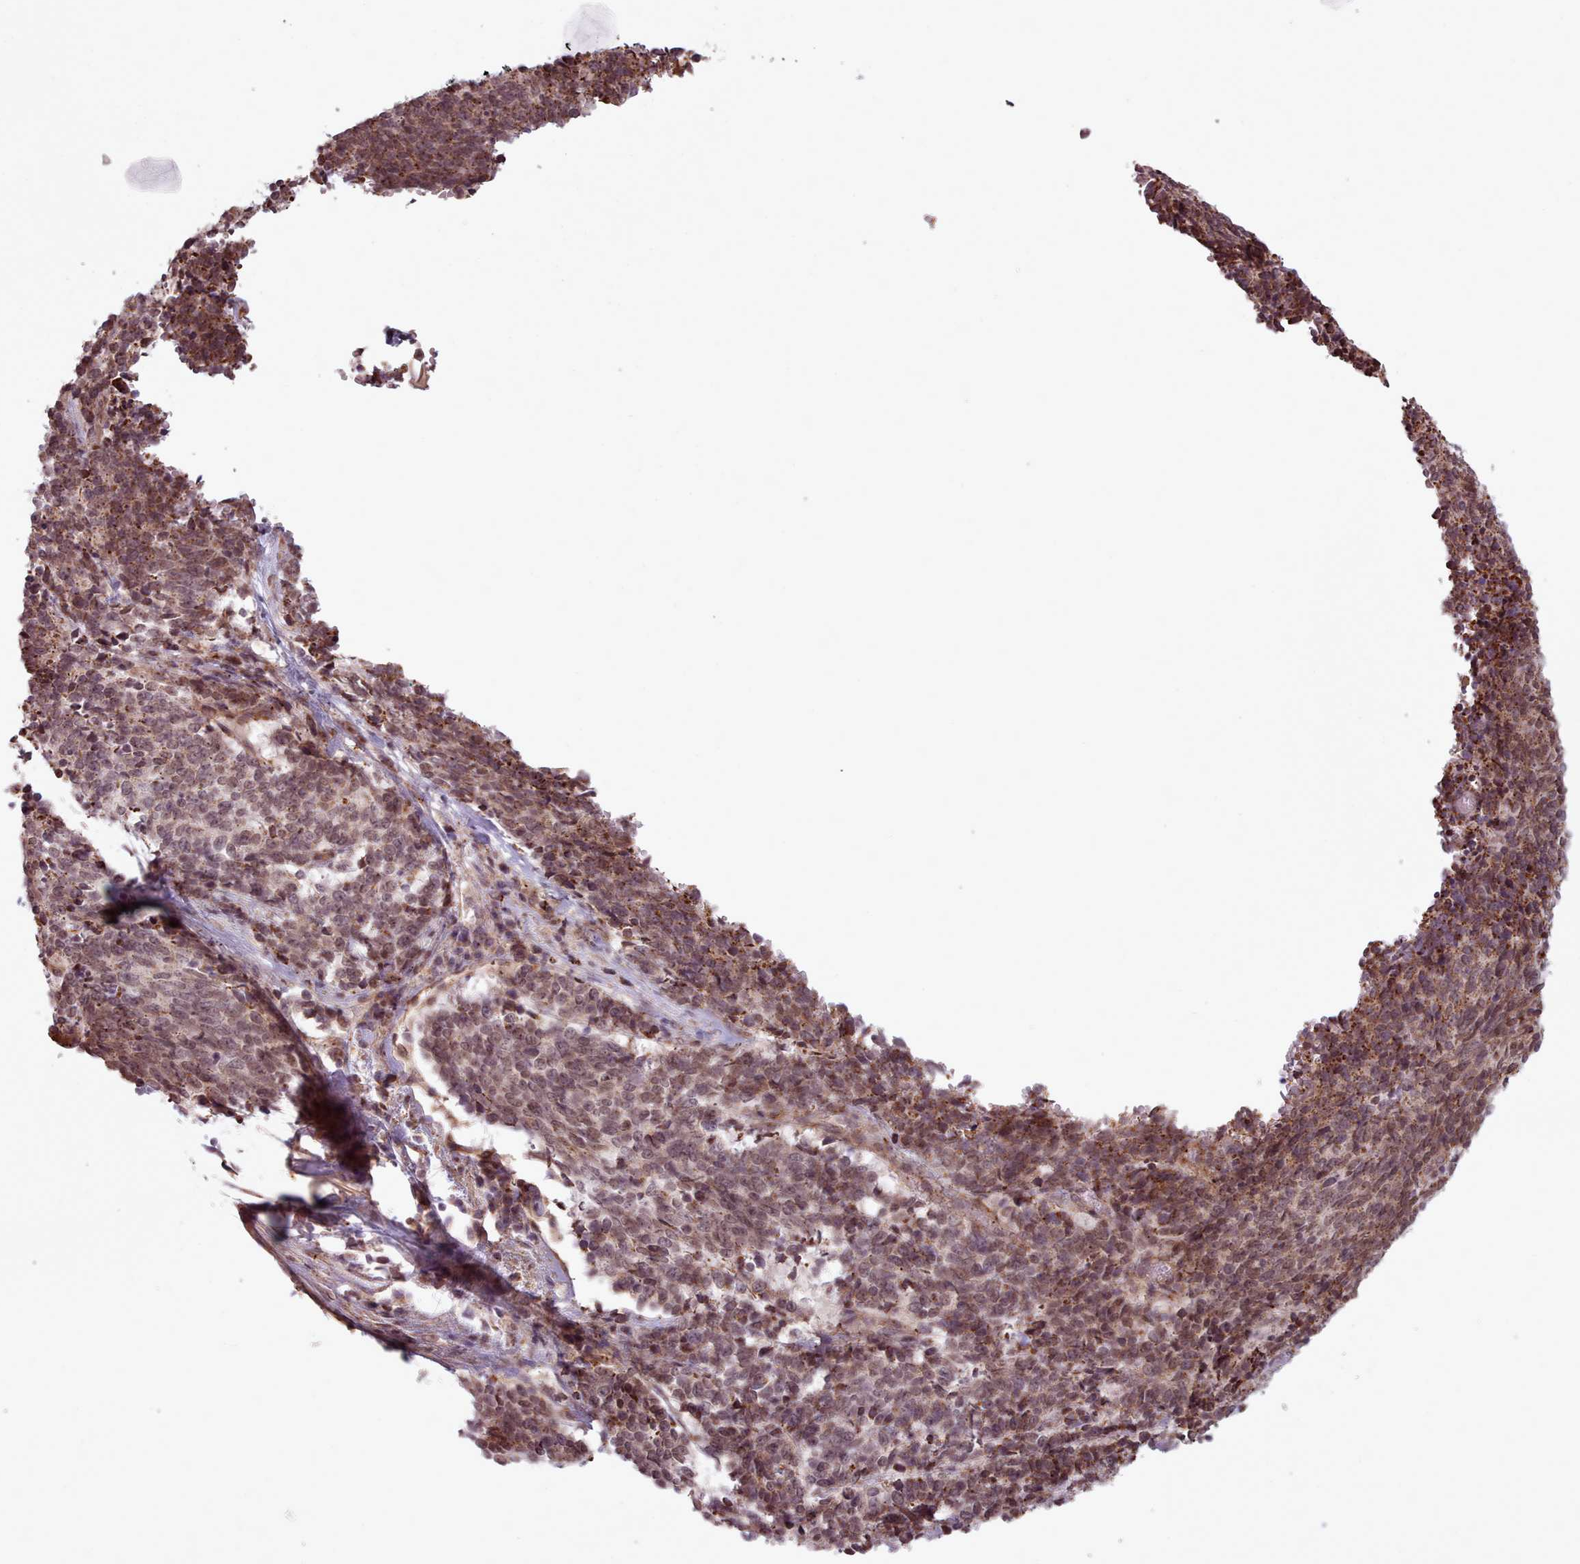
{"staining": {"intensity": "moderate", "quantity": ">75%", "location": "cytoplasmic/membranous,nuclear"}, "tissue": "cervical cancer", "cell_type": "Tumor cells", "image_type": "cancer", "snomed": [{"axis": "morphology", "description": "Squamous cell carcinoma, NOS"}, {"axis": "topography", "description": "Cervix"}], "caption": "IHC of cervical squamous cell carcinoma displays medium levels of moderate cytoplasmic/membranous and nuclear positivity in approximately >75% of tumor cells.", "gene": "ZMYM4", "patient": {"sex": "female", "age": 29}}